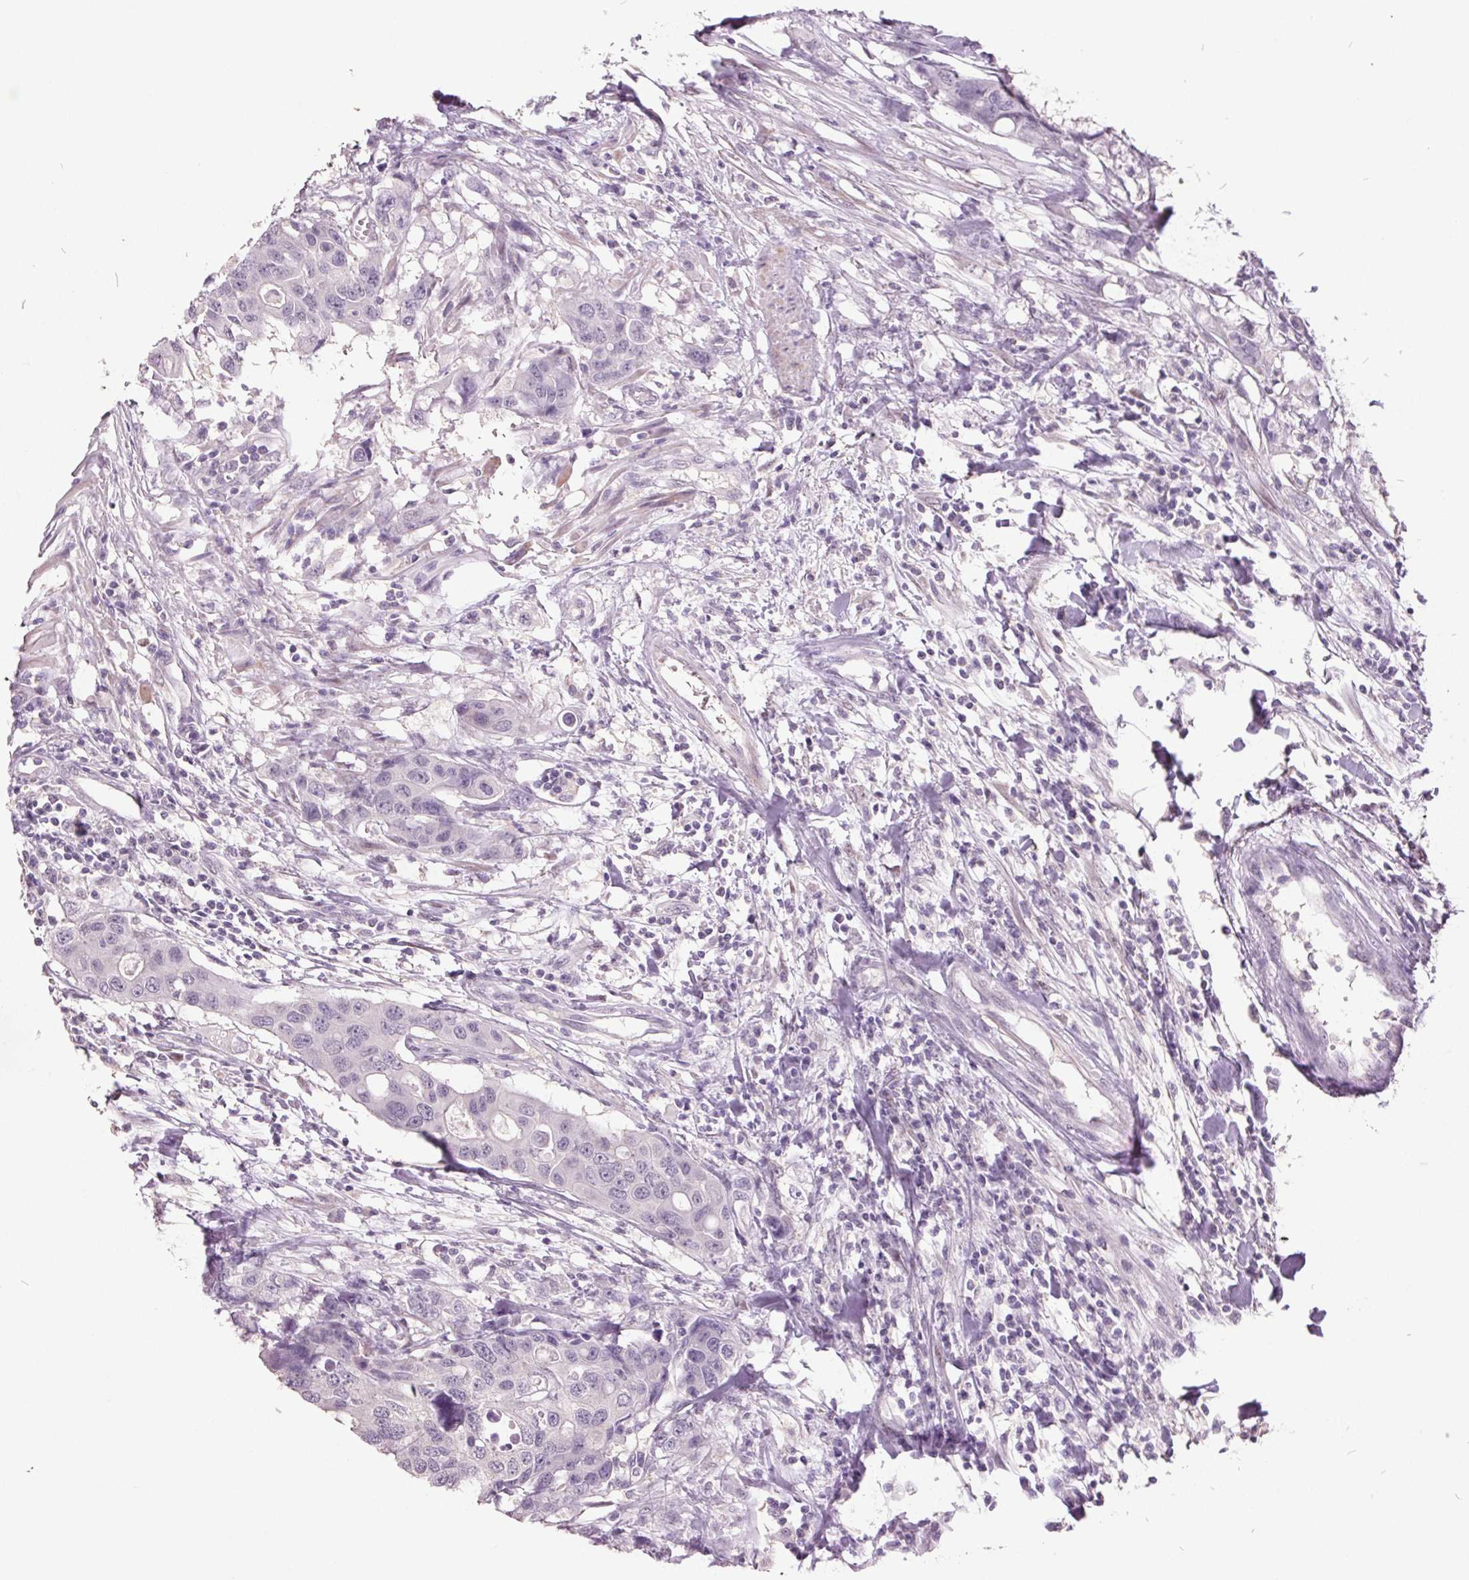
{"staining": {"intensity": "negative", "quantity": "none", "location": "none"}, "tissue": "colorectal cancer", "cell_type": "Tumor cells", "image_type": "cancer", "snomed": [{"axis": "morphology", "description": "Adenocarcinoma, NOS"}, {"axis": "topography", "description": "Colon"}], "caption": "The immunohistochemistry micrograph has no significant staining in tumor cells of colorectal cancer (adenocarcinoma) tissue.", "gene": "C2orf16", "patient": {"sex": "male", "age": 77}}